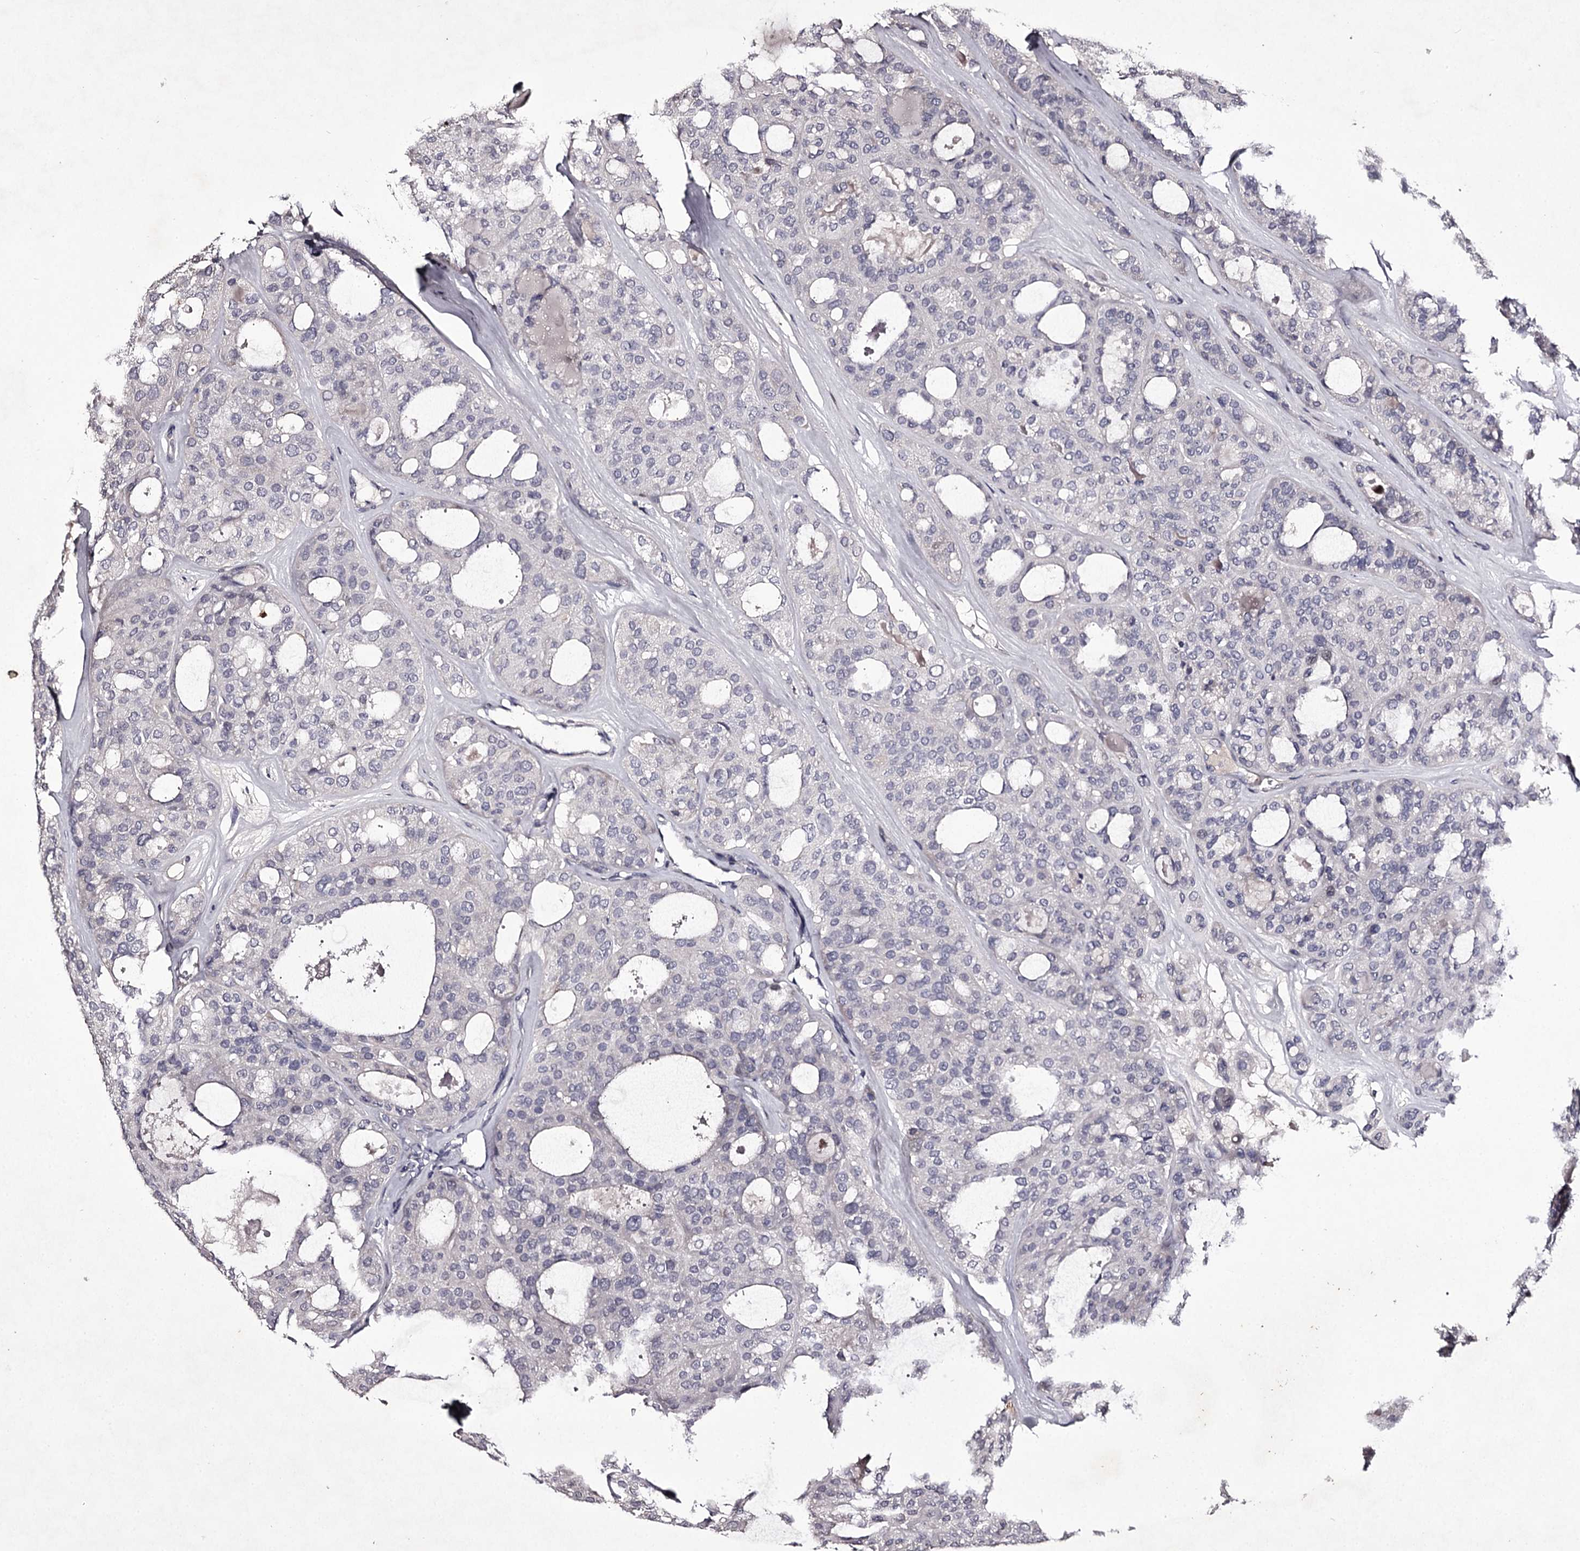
{"staining": {"intensity": "negative", "quantity": "none", "location": "none"}, "tissue": "thyroid cancer", "cell_type": "Tumor cells", "image_type": "cancer", "snomed": [{"axis": "morphology", "description": "Follicular adenoma carcinoma, NOS"}, {"axis": "topography", "description": "Thyroid gland"}], "caption": "DAB (3,3'-diaminobenzidine) immunohistochemical staining of human thyroid cancer displays no significant staining in tumor cells.", "gene": "PRM2", "patient": {"sex": "male", "age": 75}}